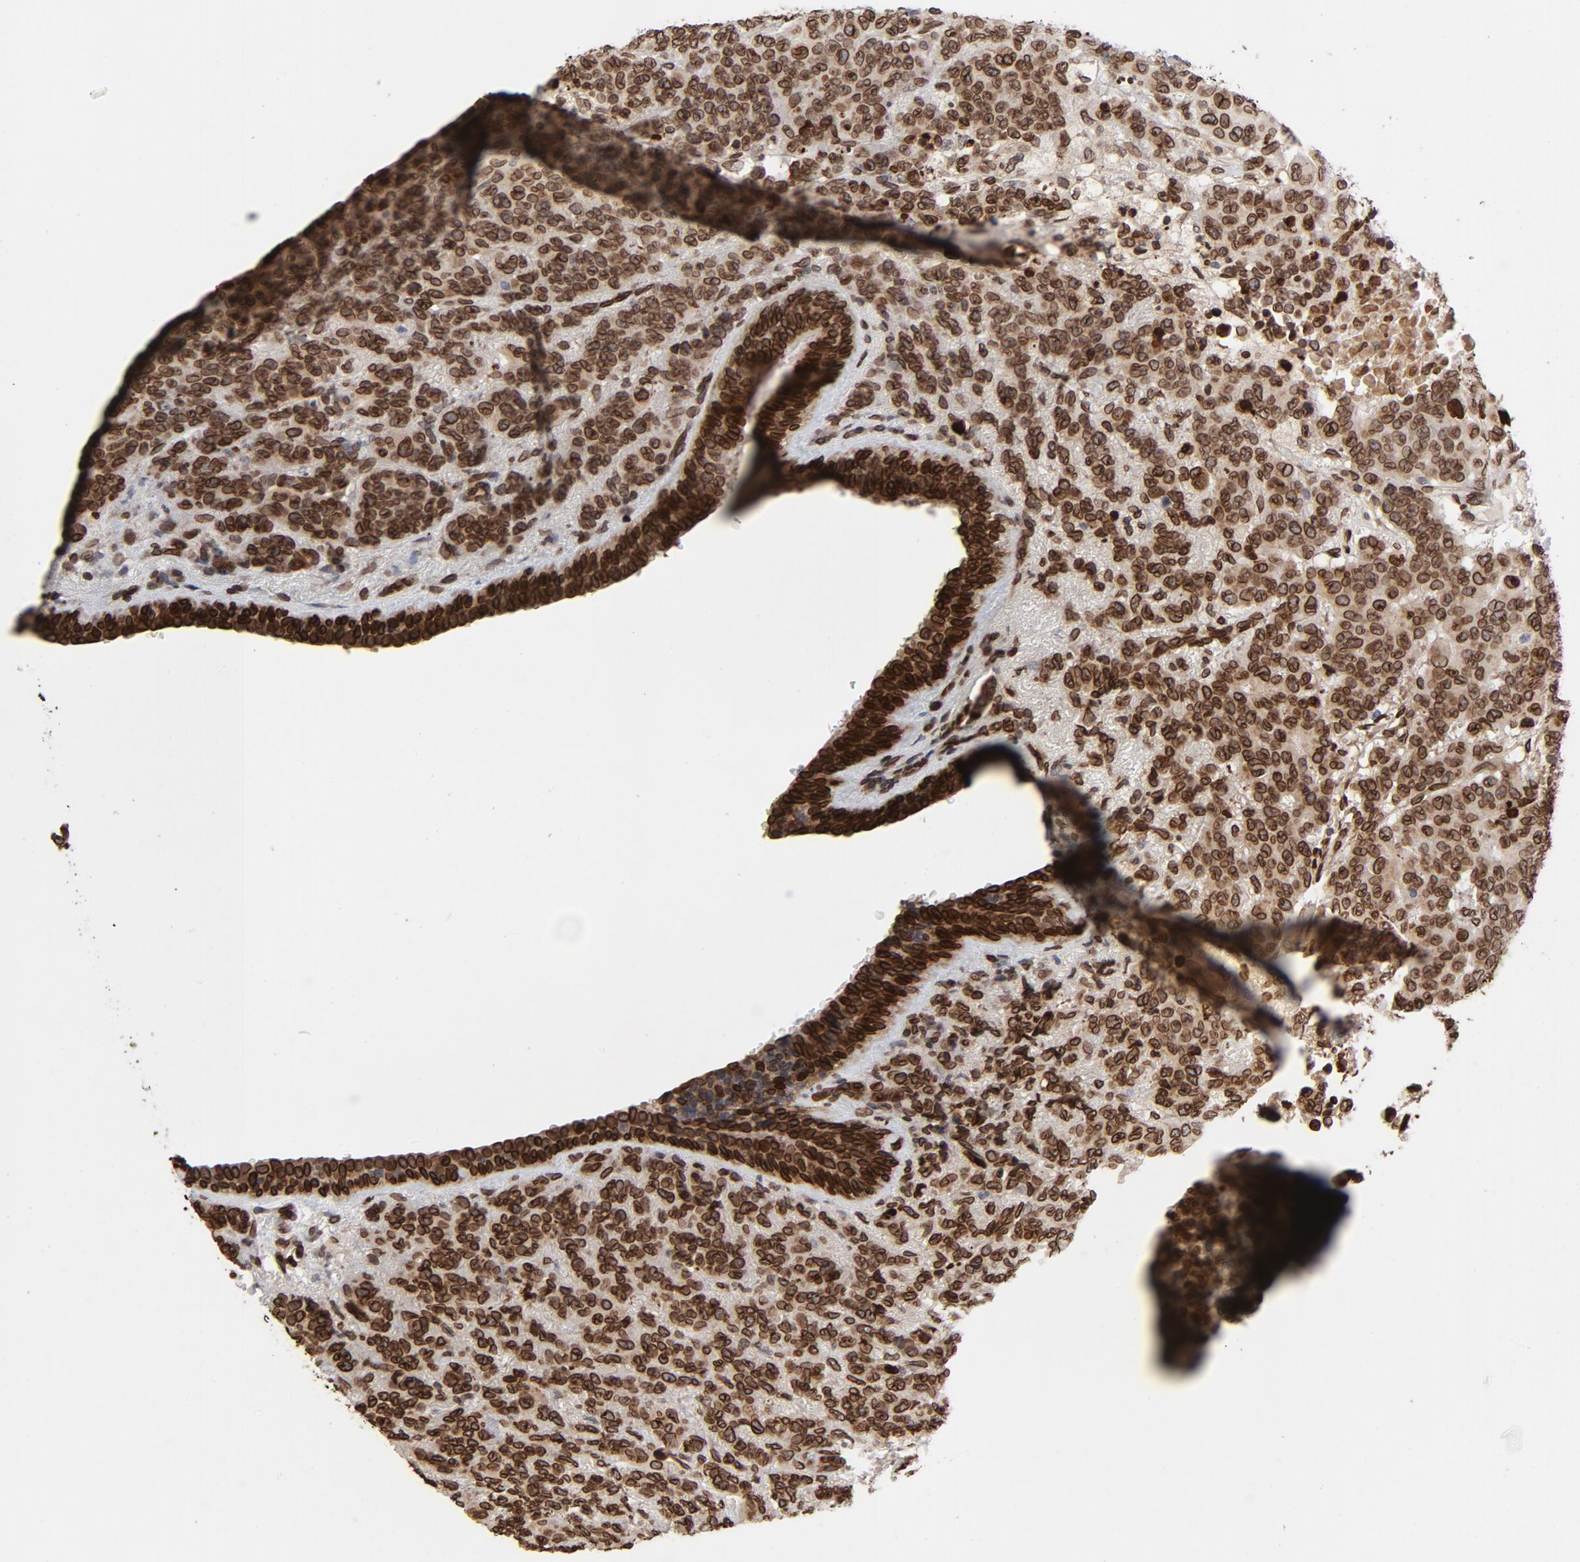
{"staining": {"intensity": "strong", "quantity": ">75%", "location": "cytoplasmic/membranous,nuclear"}, "tissue": "breast cancer", "cell_type": "Tumor cells", "image_type": "cancer", "snomed": [{"axis": "morphology", "description": "Duct carcinoma"}, {"axis": "topography", "description": "Breast"}], "caption": "A photomicrograph of human infiltrating ductal carcinoma (breast) stained for a protein demonstrates strong cytoplasmic/membranous and nuclear brown staining in tumor cells.", "gene": "LMNA", "patient": {"sex": "female", "age": 40}}